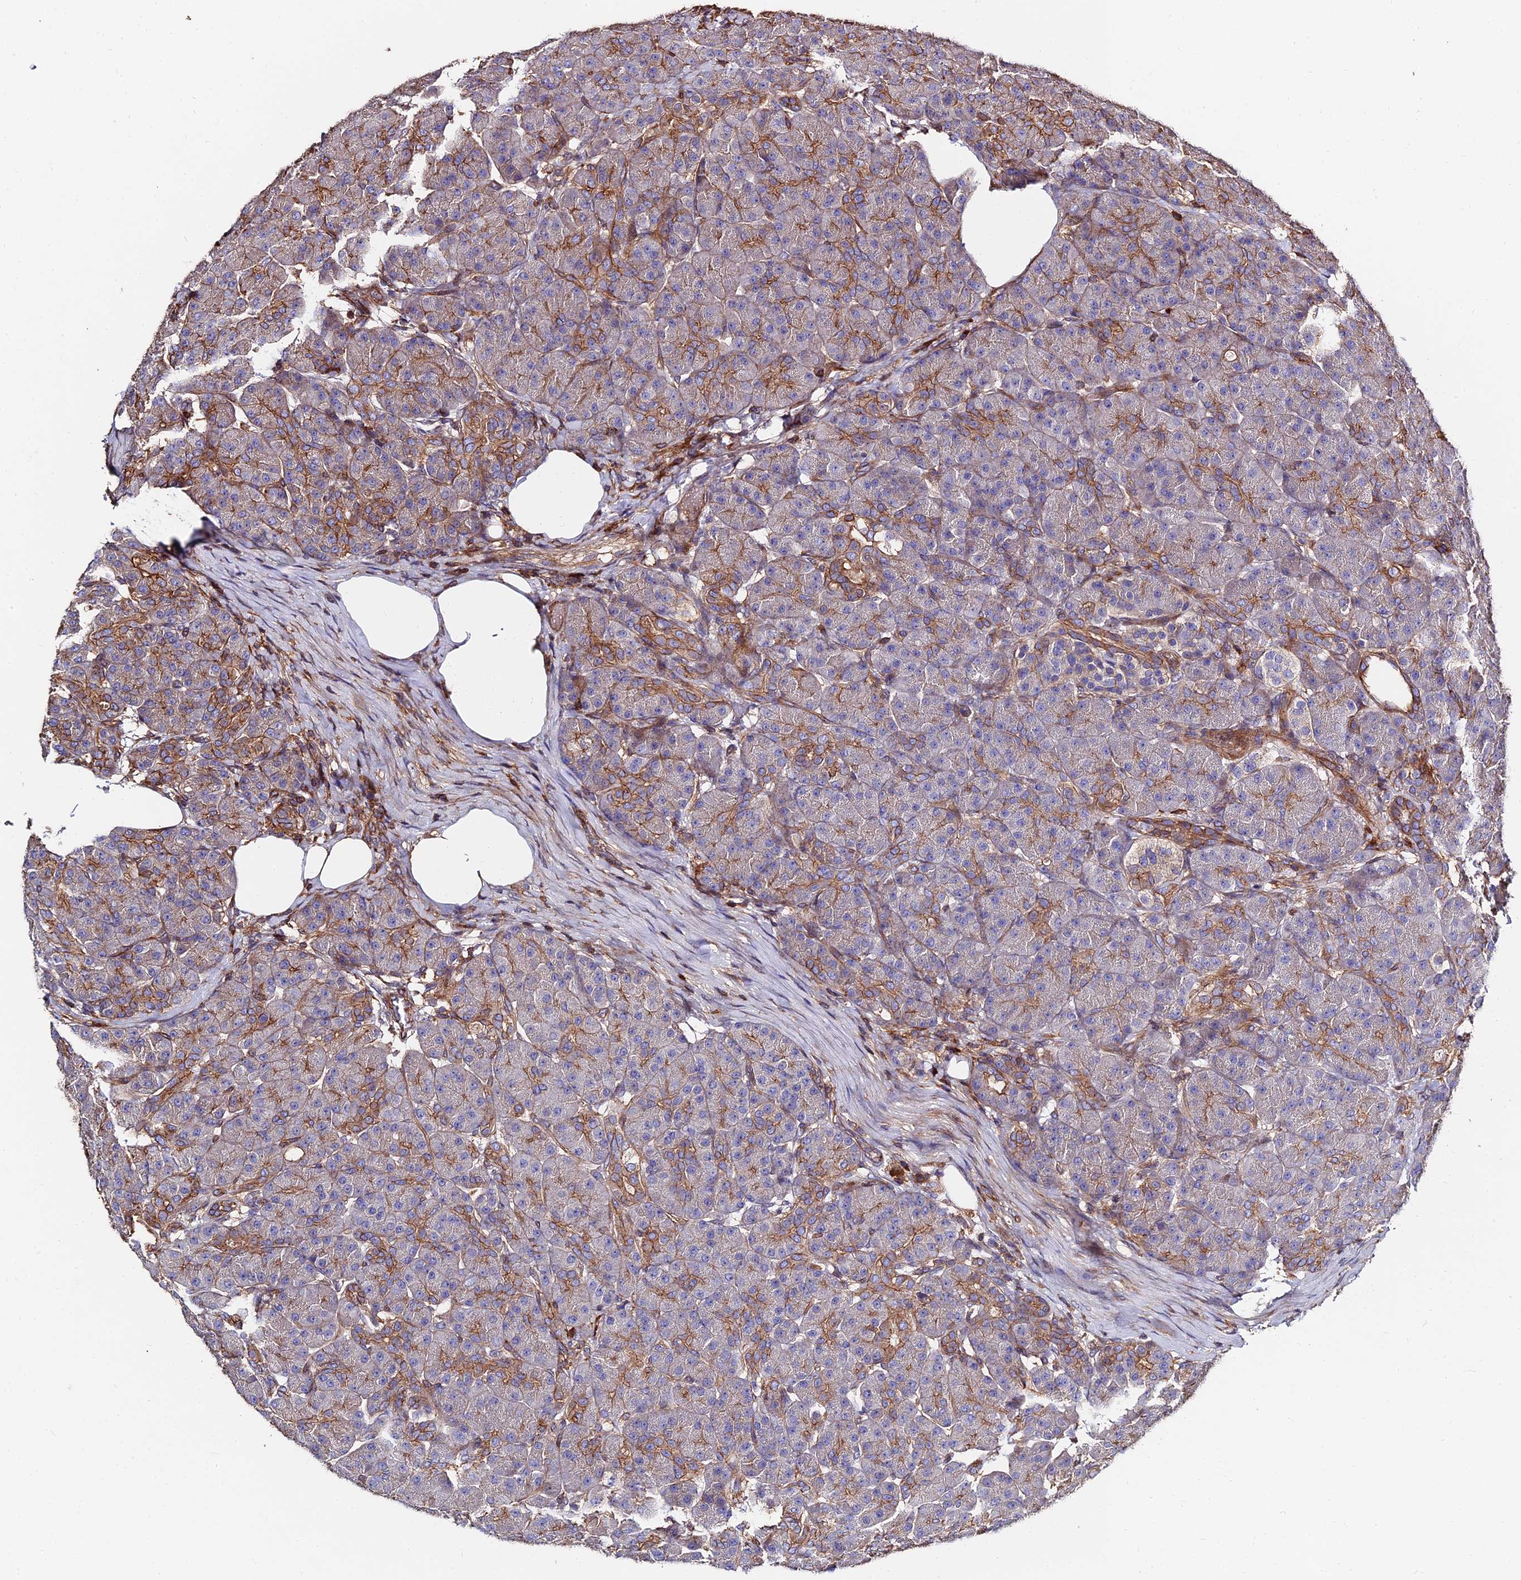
{"staining": {"intensity": "moderate", "quantity": "25%-75%", "location": "cytoplasmic/membranous"}, "tissue": "pancreas", "cell_type": "Exocrine glandular cells", "image_type": "normal", "snomed": [{"axis": "morphology", "description": "Normal tissue, NOS"}, {"axis": "topography", "description": "Pancreas"}], "caption": "This photomicrograph reveals immunohistochemistry (IHC) staining of normal human pancreas, with medium moderate cytoplasmic/membranous expression in about 25%-75% of exocrine glandular cells.", "gene": "EXT1", "patient": {"sex": "male", "age": 63}}